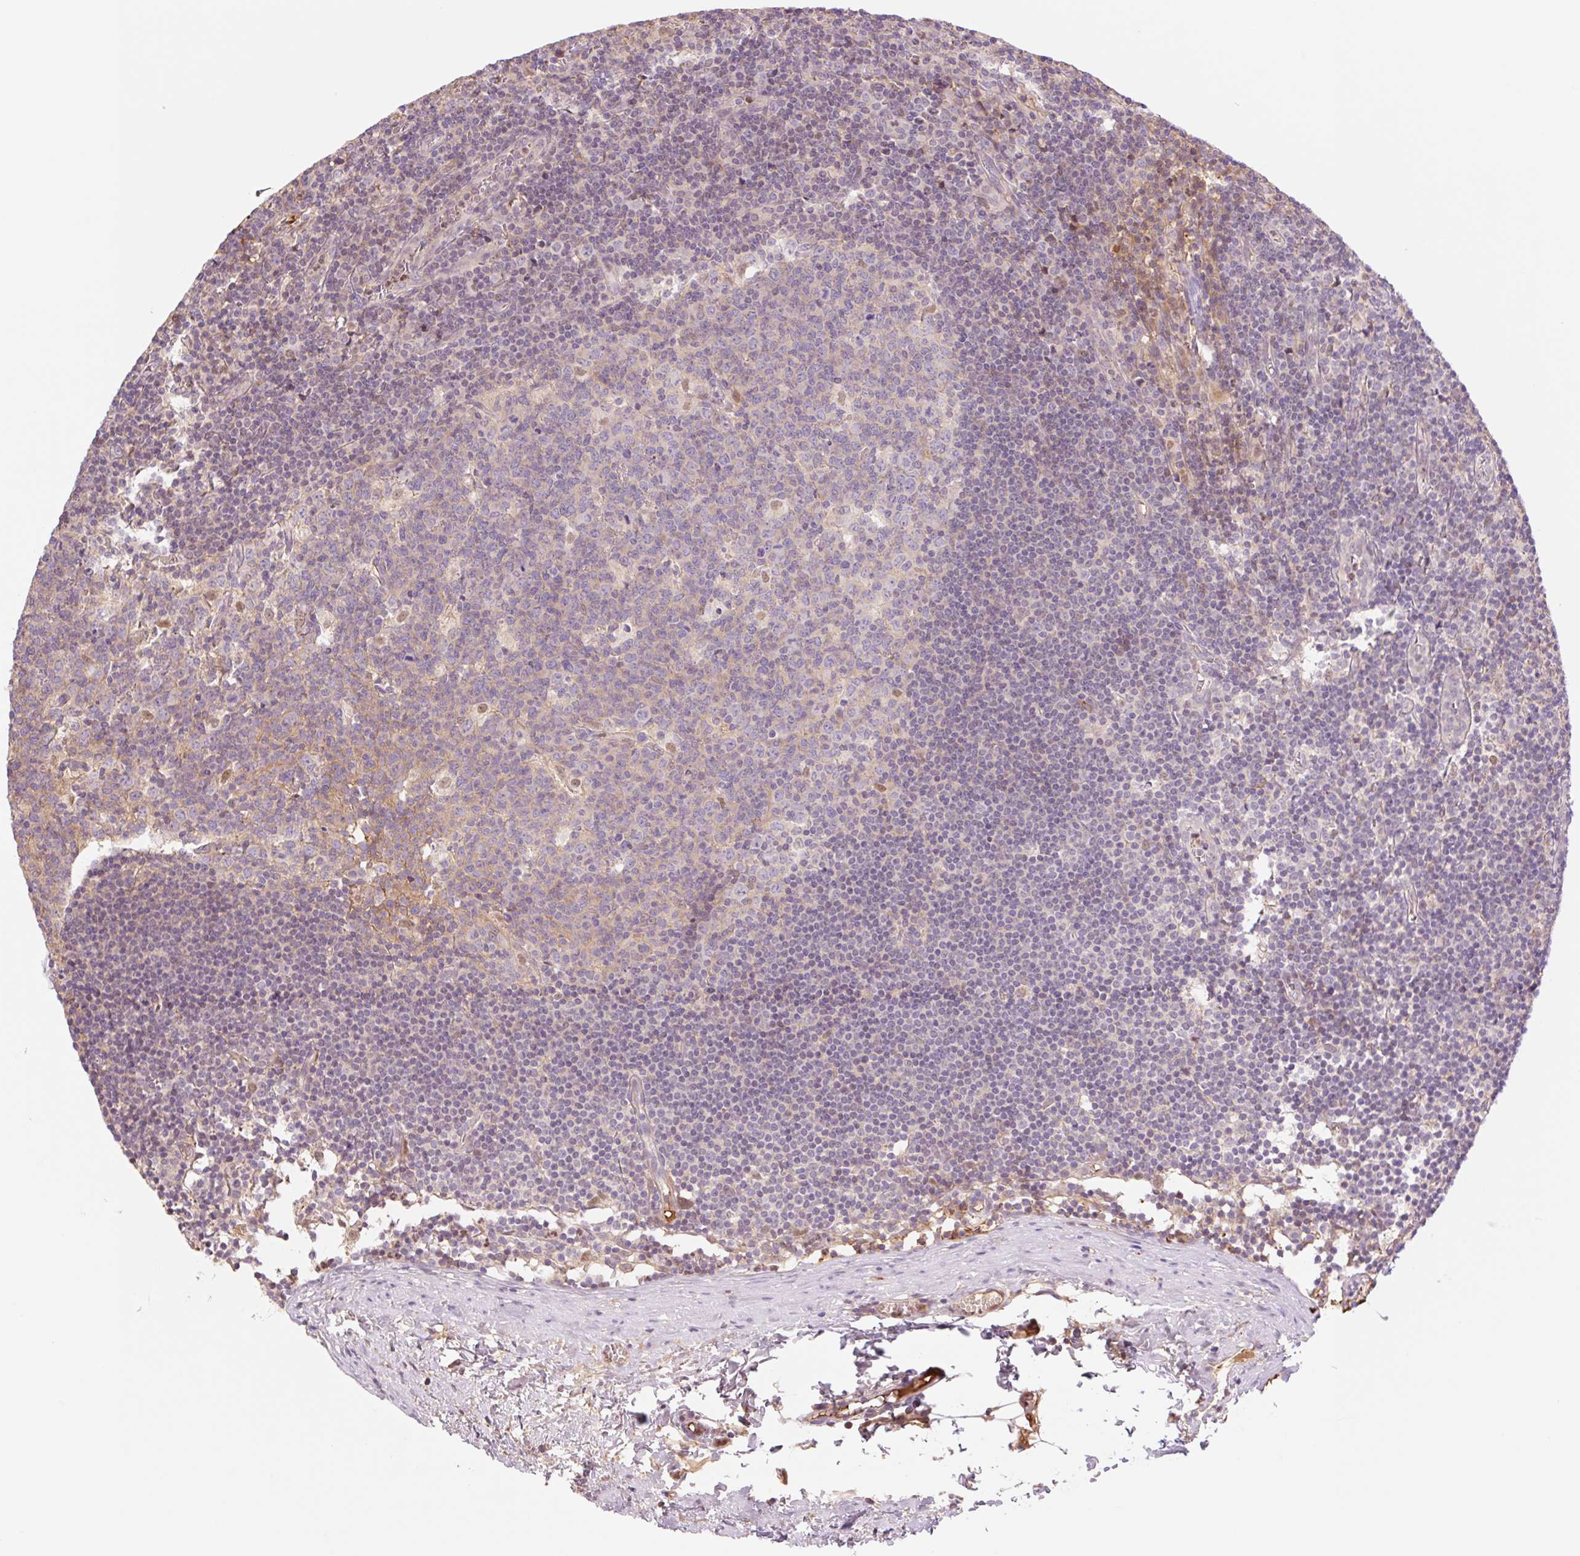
{"staining": {"intensity": "weak", "quantity": "<25%", "location": "cytoplasmic/membranous"}, "tissue": "lymph node", "cell_type": "Germinal center cells", "image_type": "normal", "snomed": [{"axis": "morphology", "description": "Normal tissue, NOS"}, {"axis": "topography", "description": "Lymph node"}], "caption": "Immunohistochemical staining of benign human lymph node displays no significant expression in germinal center cells. Brightfield microscopy of immunohistochemistry (IHC) stained with DAB (3,3'-diaminobenzidine) (brown) and hematoxylin (blue), captured at high magnification.", "gene": "HEBP1", "patient": {"sex": "female", "age": 45}}